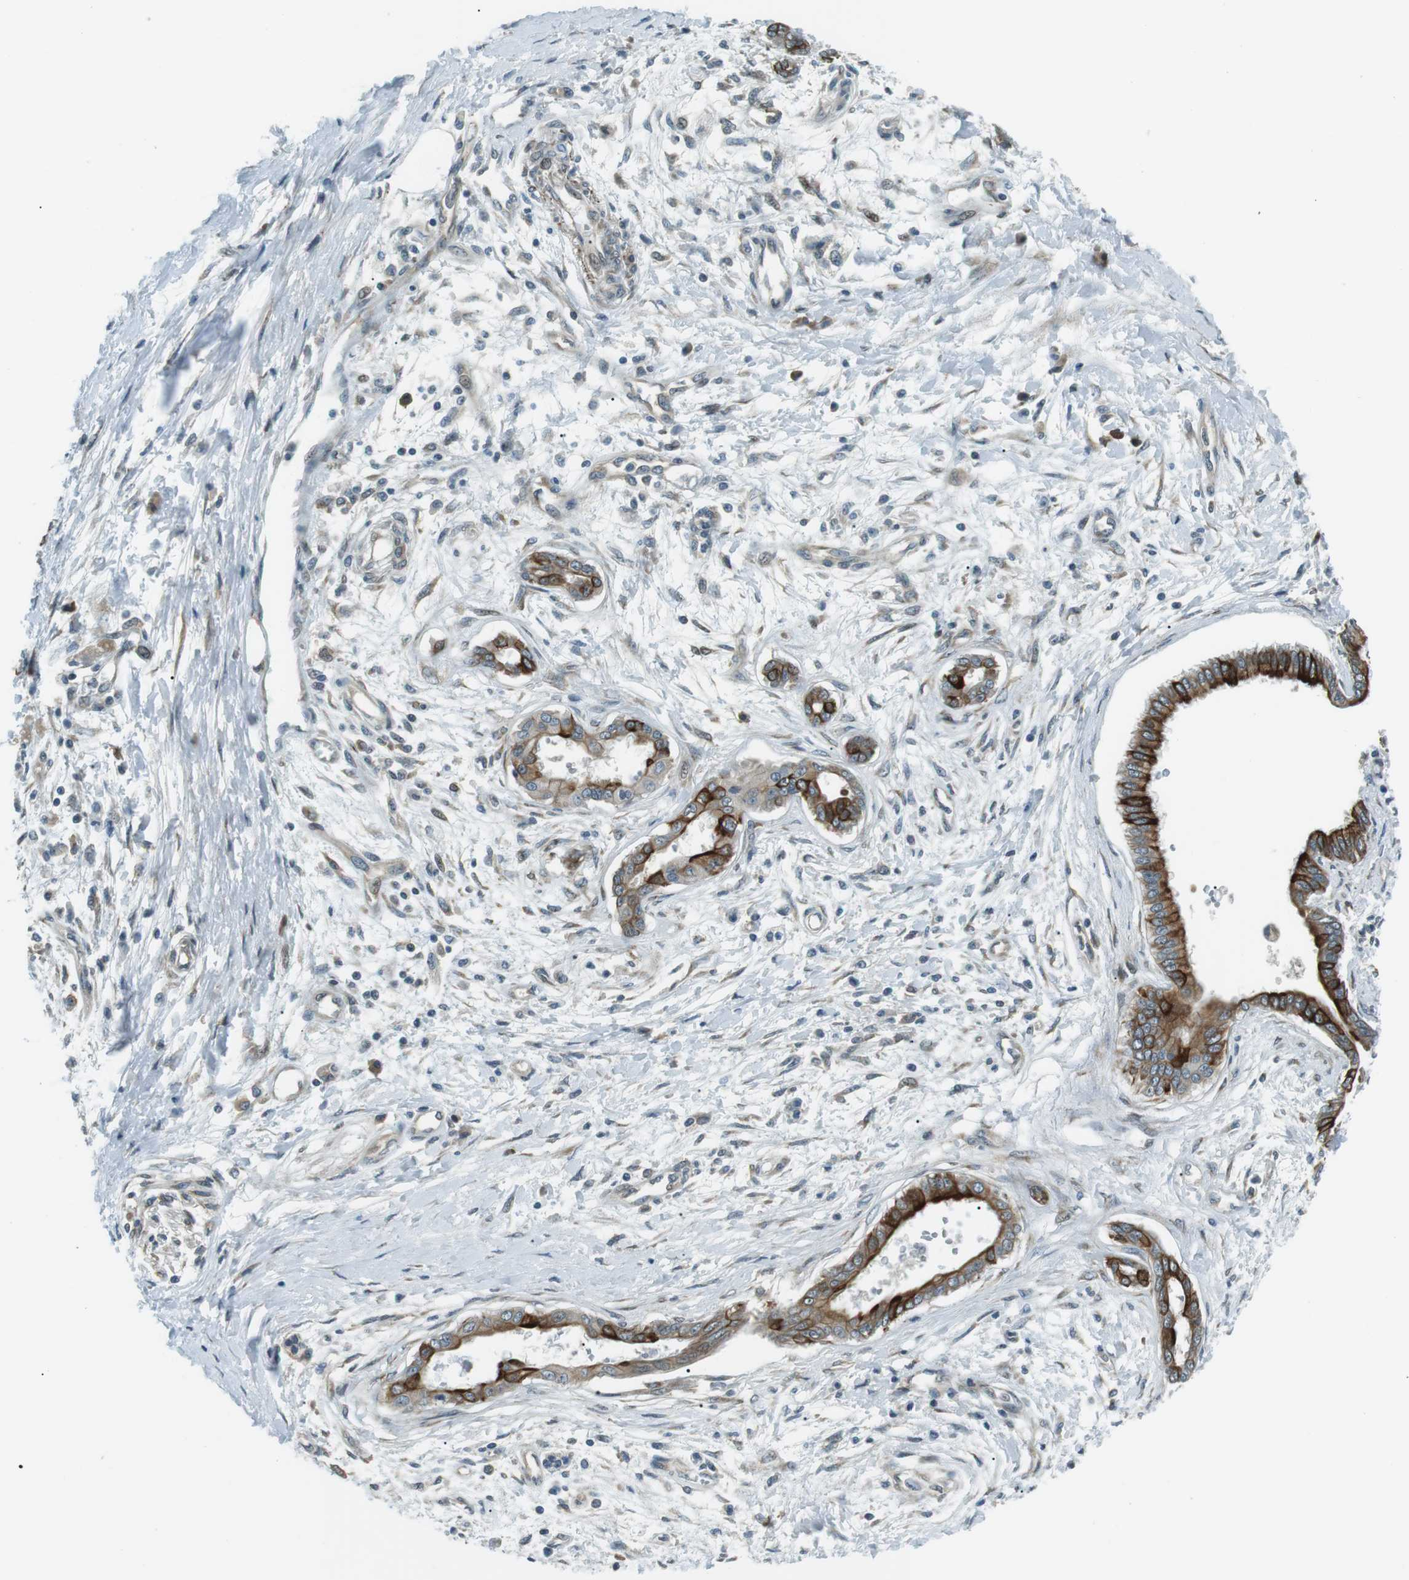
{"staining": {"intensity": "strong", "quantity": ">75%", "location": "cytoplasmic/membranous"}, "tissue": "pancreatic cancer", "cell_type": "Tumor cells", "image_type": "cancer", "snomed": [{"axis": "morphology", "description": "Adenocarcinoma, NOS"}, {"axis": "topography", "description": "Pancreas"}], "caption": "Tumor cells display strong cytoplasmic/membranous expression in approximately >75% of cells in adenocarcinoma (pancreatic).", "gene": "TMEM74", "patient": {"sex": "male", "age": 56}}